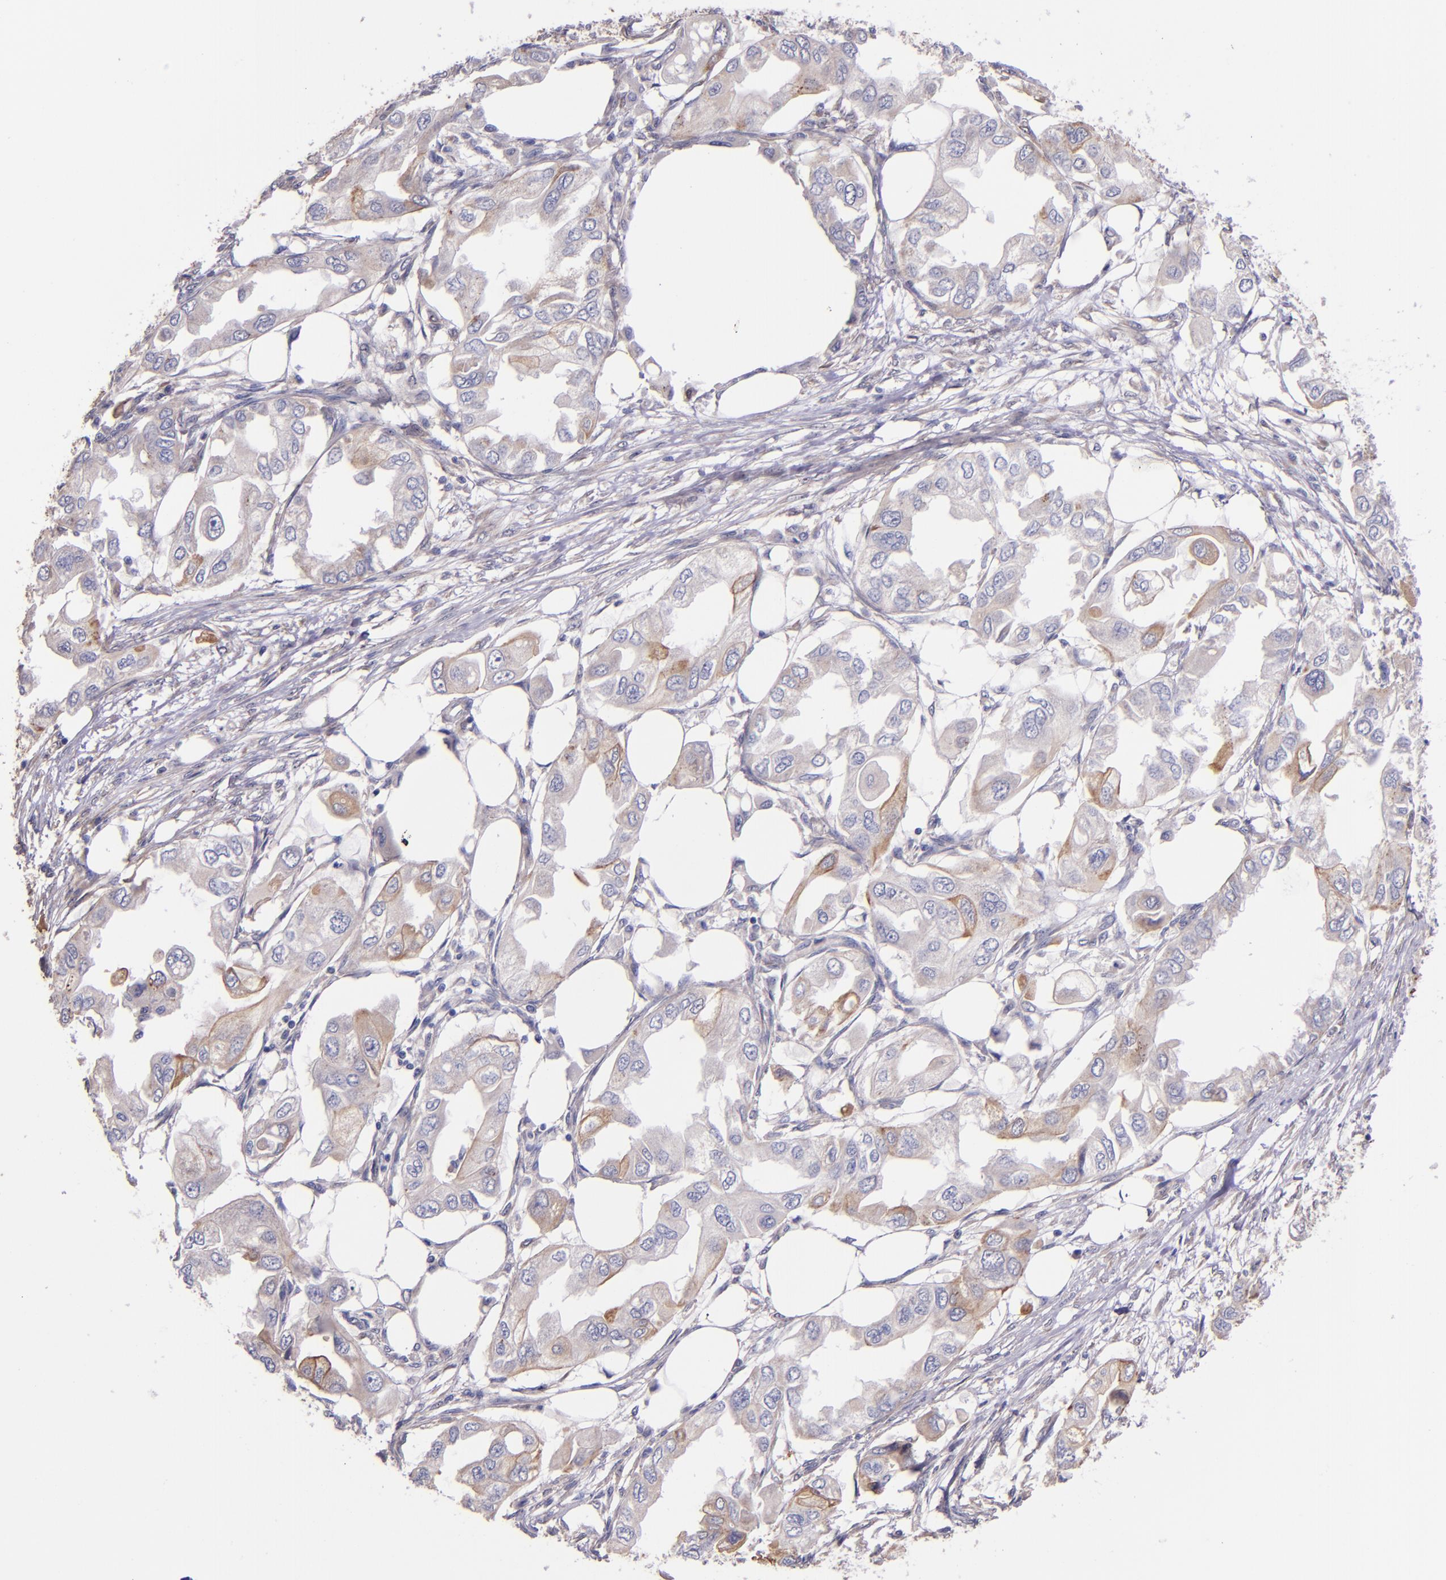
{"staining": {"intensity": "weak", "quantity": ">75%", "location": "cytoplasmic/membranous"}, "tissue": "endometrial cancer", "cell_type": "Tumor cells", "image_type": "cancer", "snomed": [{"axis": "morphology", "description": "Adenocarcinoma, NOS"}, {"axis": "topography", "description": "Endometrium"}], "caption": "Immunohistochemistry micrograph of endometrial cancer stained for a protein (brown), which shows low levels of weak cytoplasmic/membranous expression in about >75% of tumor cells.", "gene": "SHC1", "patient": {"sex": "female", "age": 67}}